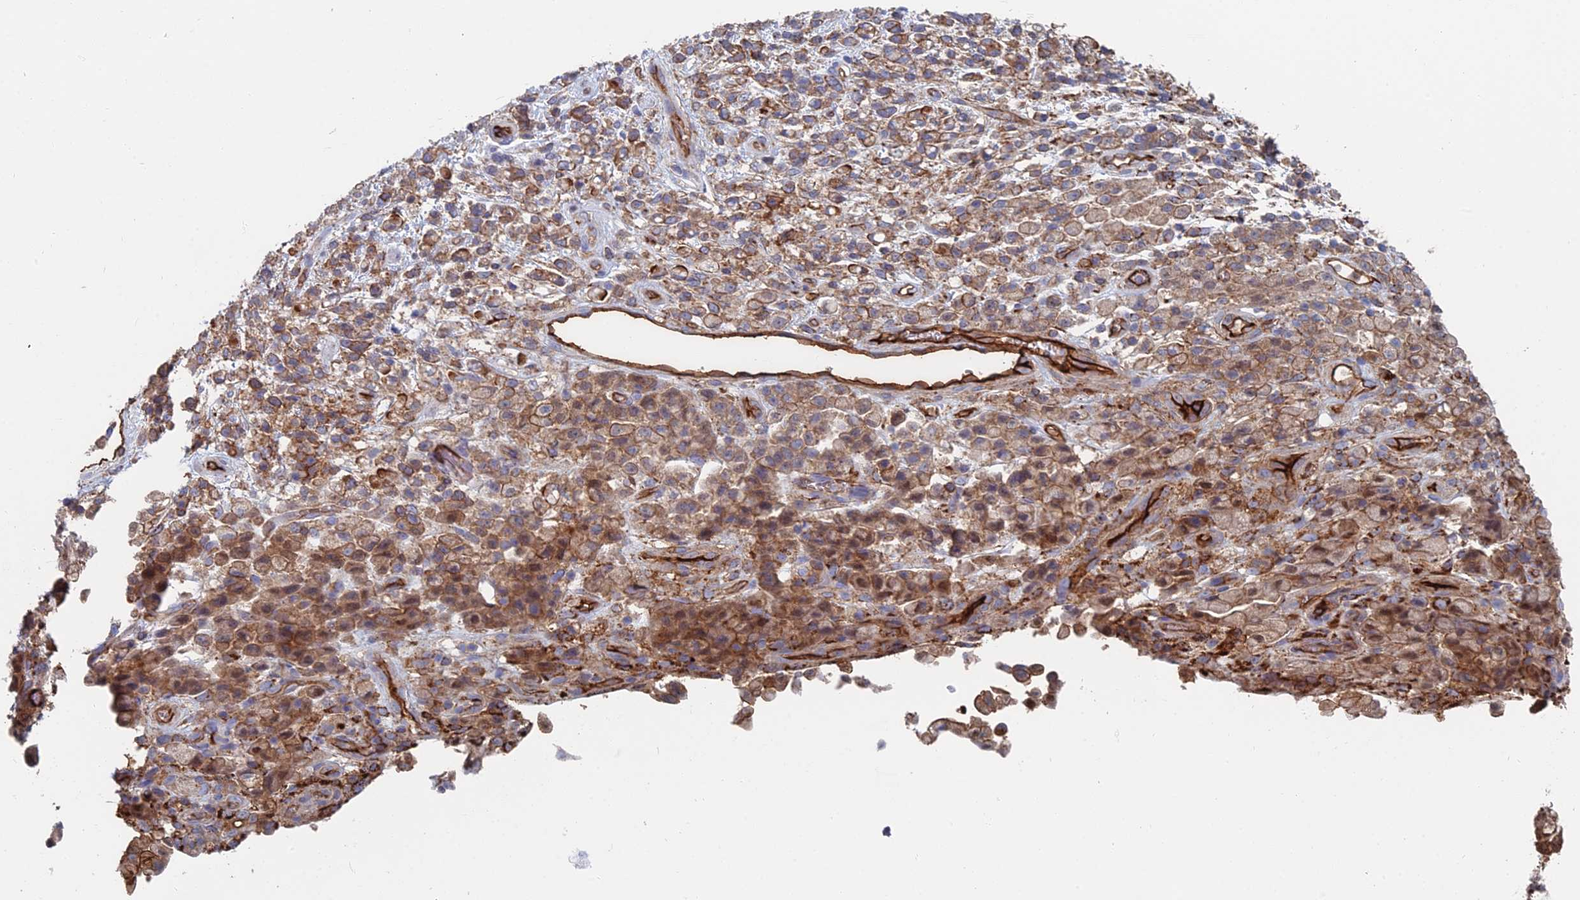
{"staining": {"intensity": "moderate", "quantity": ">75%", "location": "cytoplasmic/membranous"}, "tissue": "stomach cancer", "cell_type": "Tumor cells", "image_type": "cancer", "snomed": [{"axis": "morphology", "description": "Adenocarcinoma, NOS"}, {"axis": "topography", "description": "Stomach"}], "caption": "A high-resolution photomicrograph shows immunohistochemistry staining of stomach adenocarcinoma, which demonstrates moderate cytoplasmic/membranous expression in approximately >75% of tumor cells. (DAB IHC with brightfield microscopy, high magnification).", "gene": "SNX11", "patient": {"sex": "female", "age": 60}}